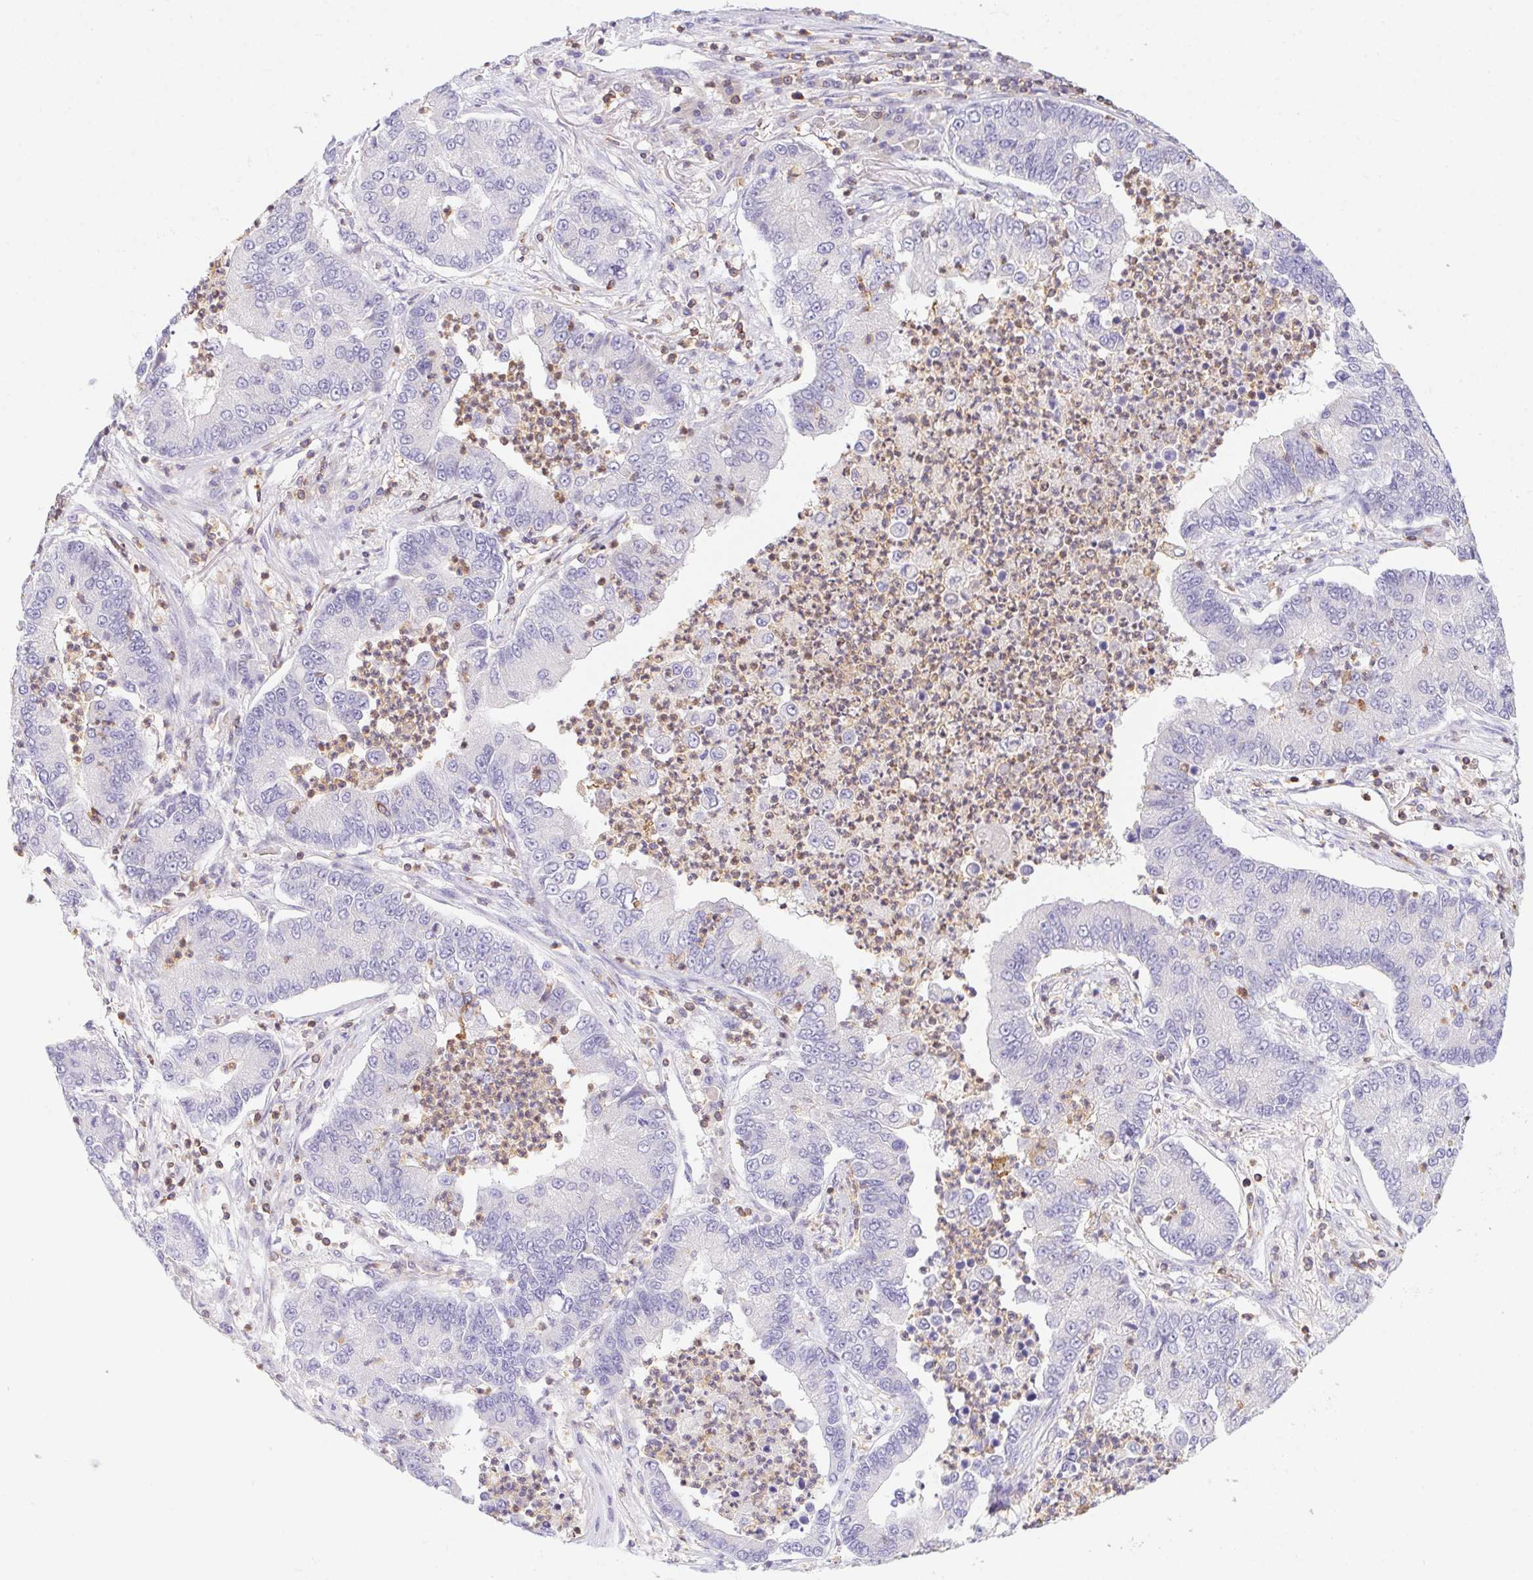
{"staining": {"intensity": "negative", "quantity": "none", "location": "none"}, "tissue": "lung cancer", "cell_type": "Tumor cells", "image_type": "cancer", "snomed": [{"axis": "morphology", "description": "Adenocarcinoma, NOS"}, {"axis": "topography", "description": "Lung"}], "caption": "Tumor cells are negative for protein expression in human lung cancer. Brightfield microscopy of IHC stained with DAB (brown) and hematoxylin (blue), captured at high magnification.", "gene": "APBB1IP", "patient": {"sex": "female", "age": 57}}